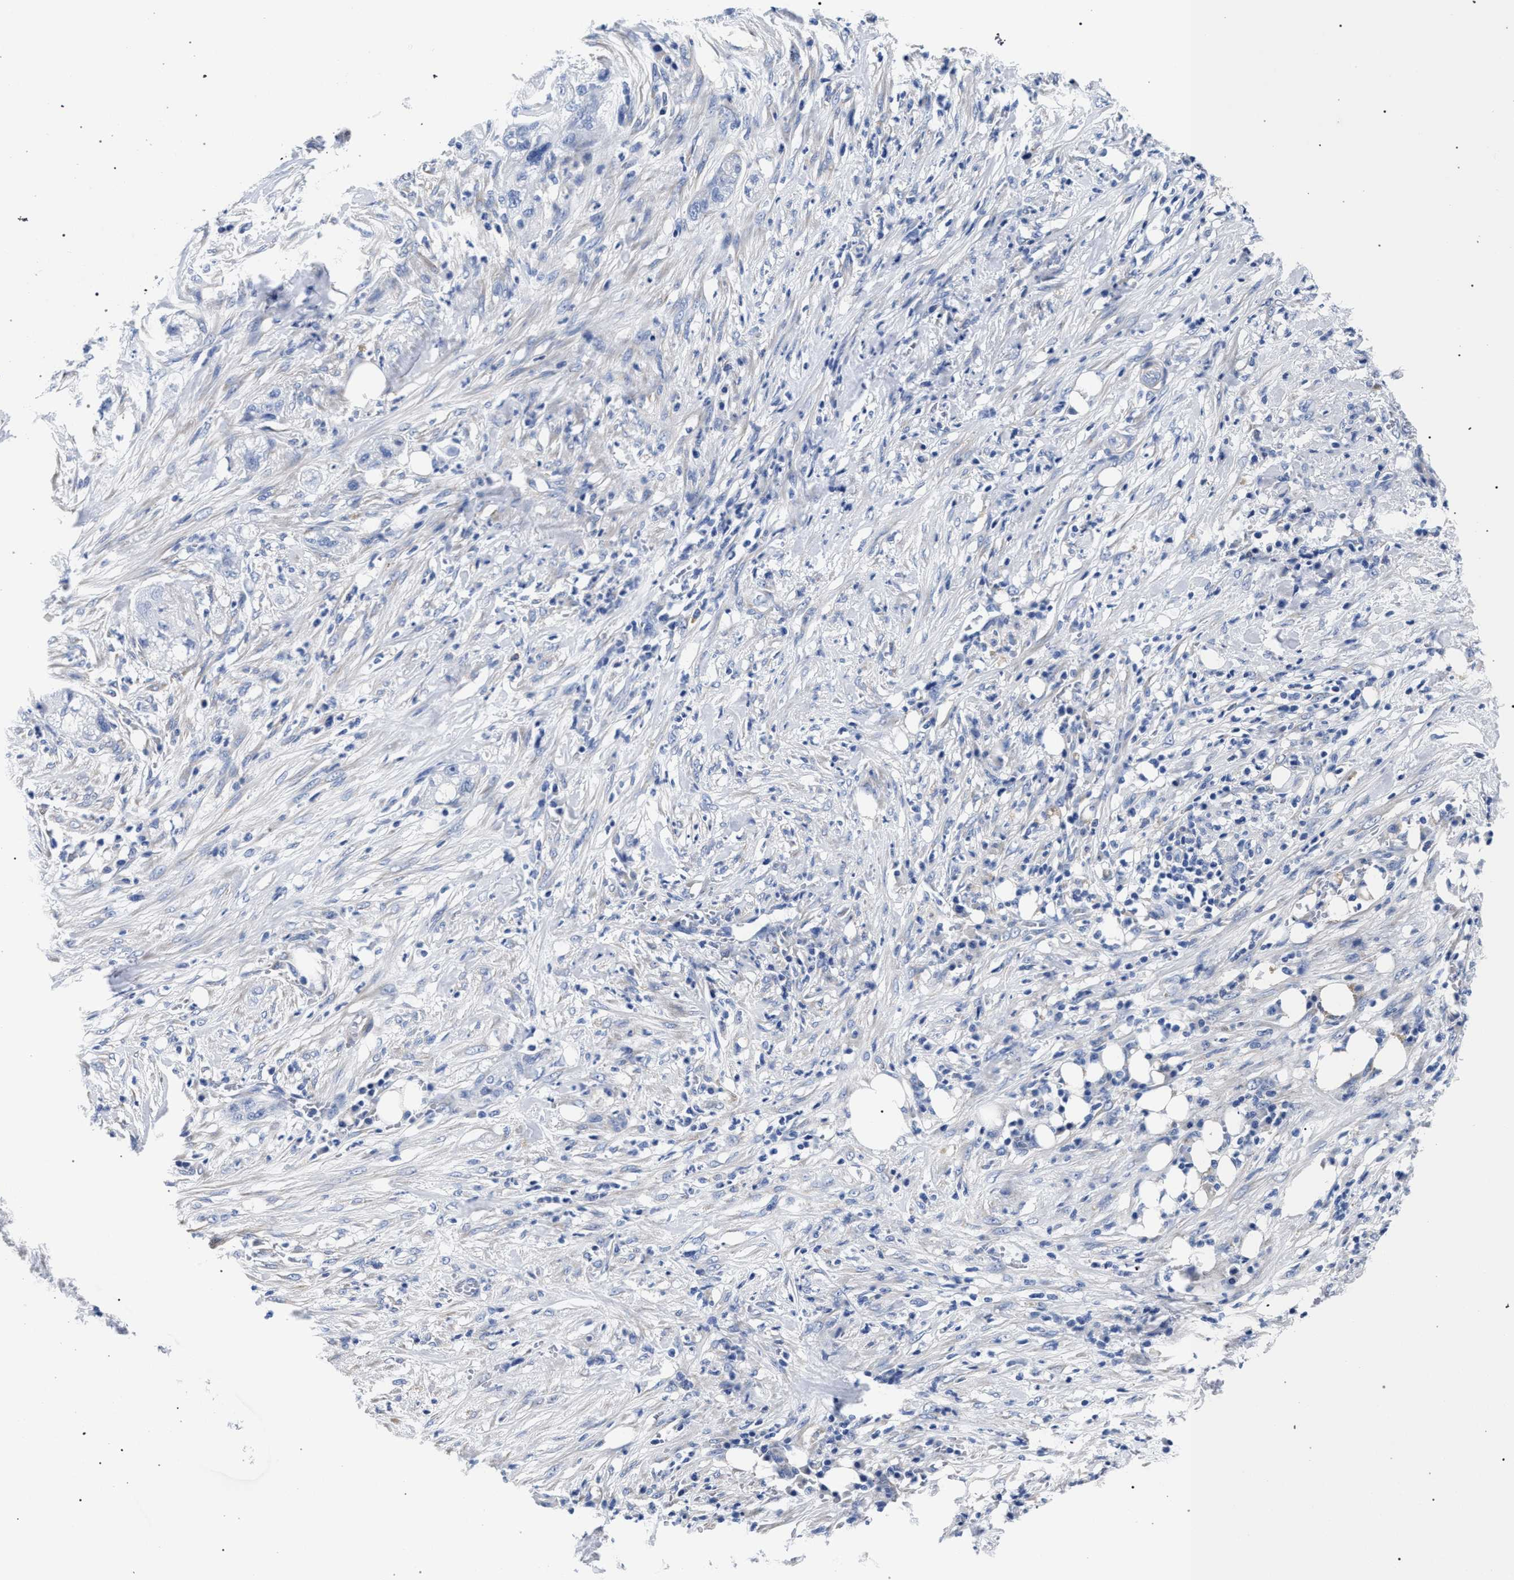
{"staining": {"intensity": "negative", "quantity": "none", "location": "none"}, "tissue": "pancreatic cancer", "cell_type": "Tumor cells", "image_type": "cancer", "snomed": [{"axis": "morphology", "description": "Adenocarcinoma, NOS"}, {"axis": "topography", "description": "Pancreas"}], "caption": "Immunohistochemistry histopathology image of neoplastic tissue: pancreatic adenocarcinoma stained with DAB (3,3'-diaminobenzidine) reveals no significant protein expression in tumor cells.", "gene": "AKAP4", "patient": {"sex": "female", "age": 78}}